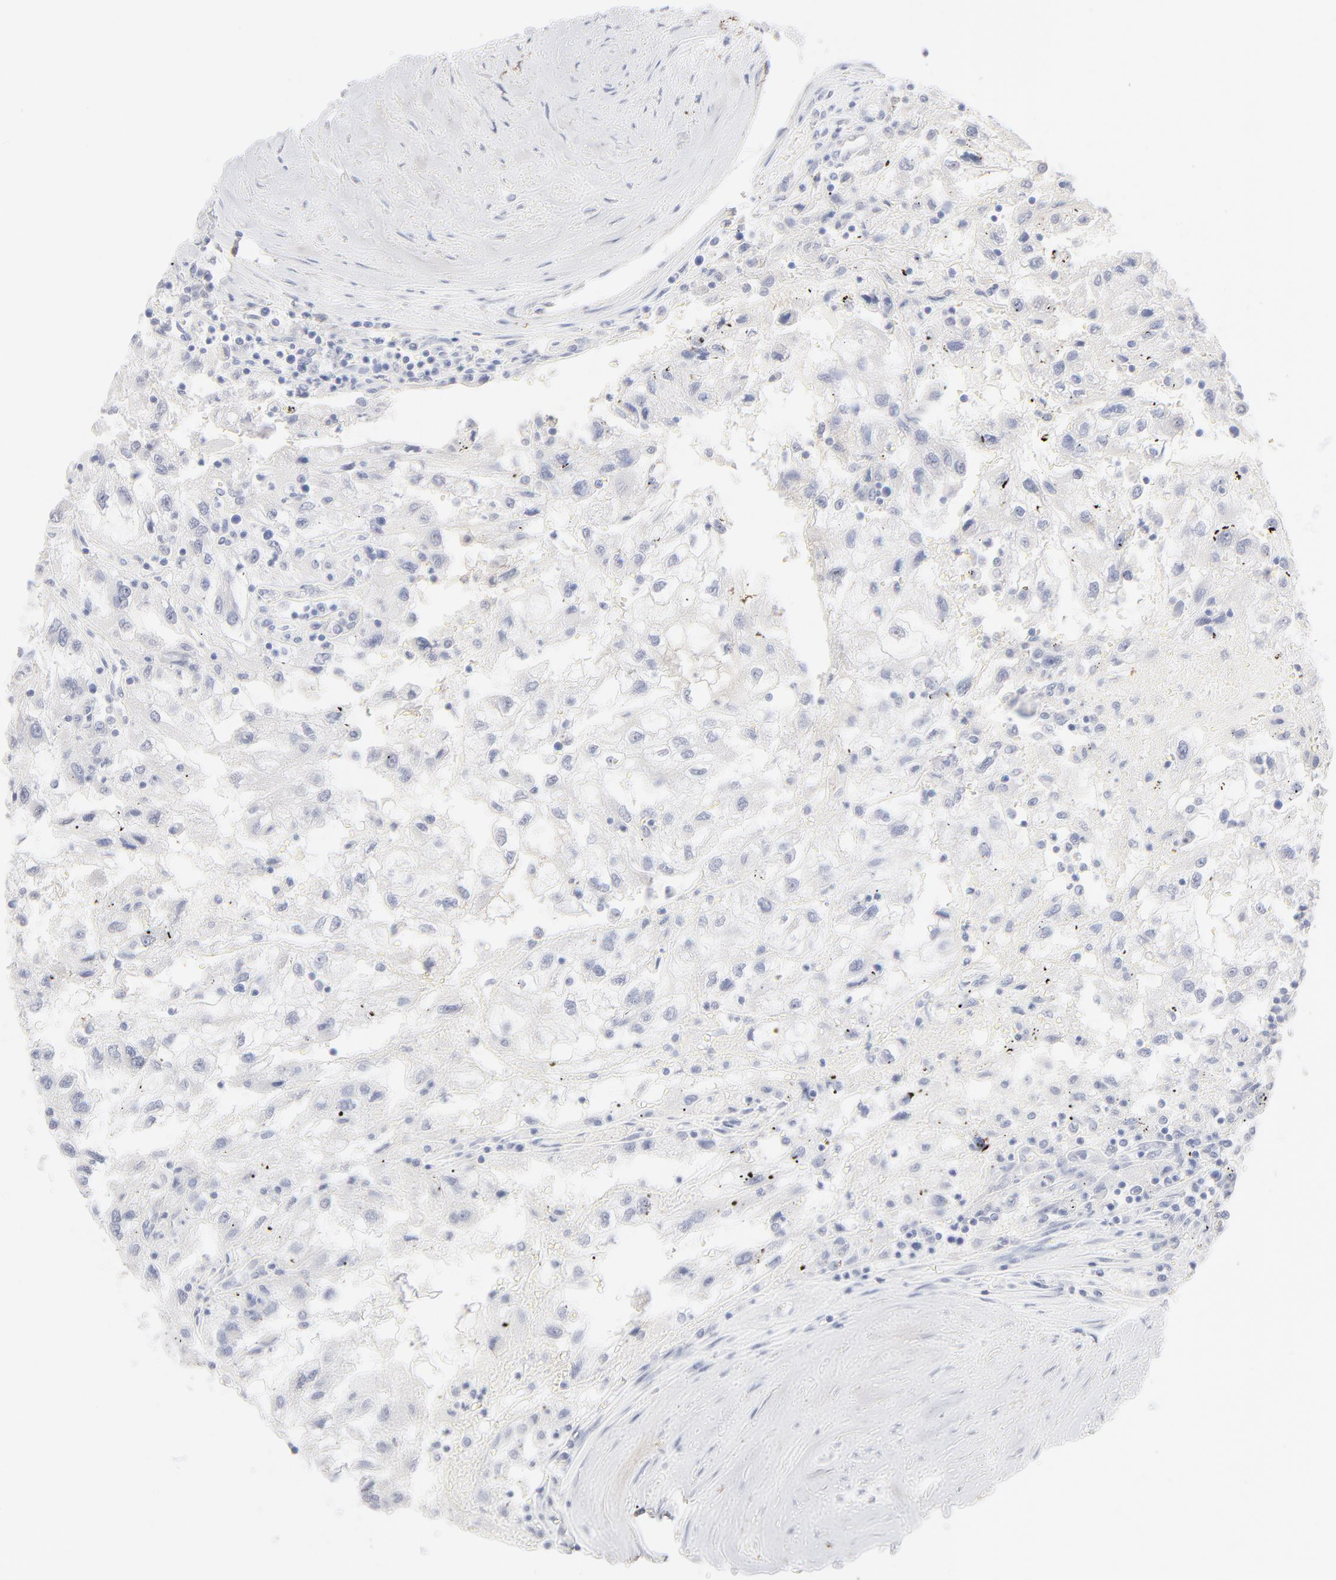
{"staining": {"intensity": "negative", "quantity": "none", "location": "none"}, "tissue": "renal cancer", "cell_type": "Tumor cells", "image_type": "cancer", "snomed": [{"axis": "morphology", "description": "Normal tissue, NOS"}, {"axis": "morphology", "description": "Adenocarcinoma, NOS"}, {"axis": "topography", "description": "Kidney"}], "caption": "Immunohistochemical staining of human adenocarcinoma (renal) displays no significant positivity in tumor cells.", "gene": "ONECUT1", "patient": {"sex": "male", "age": 71}}